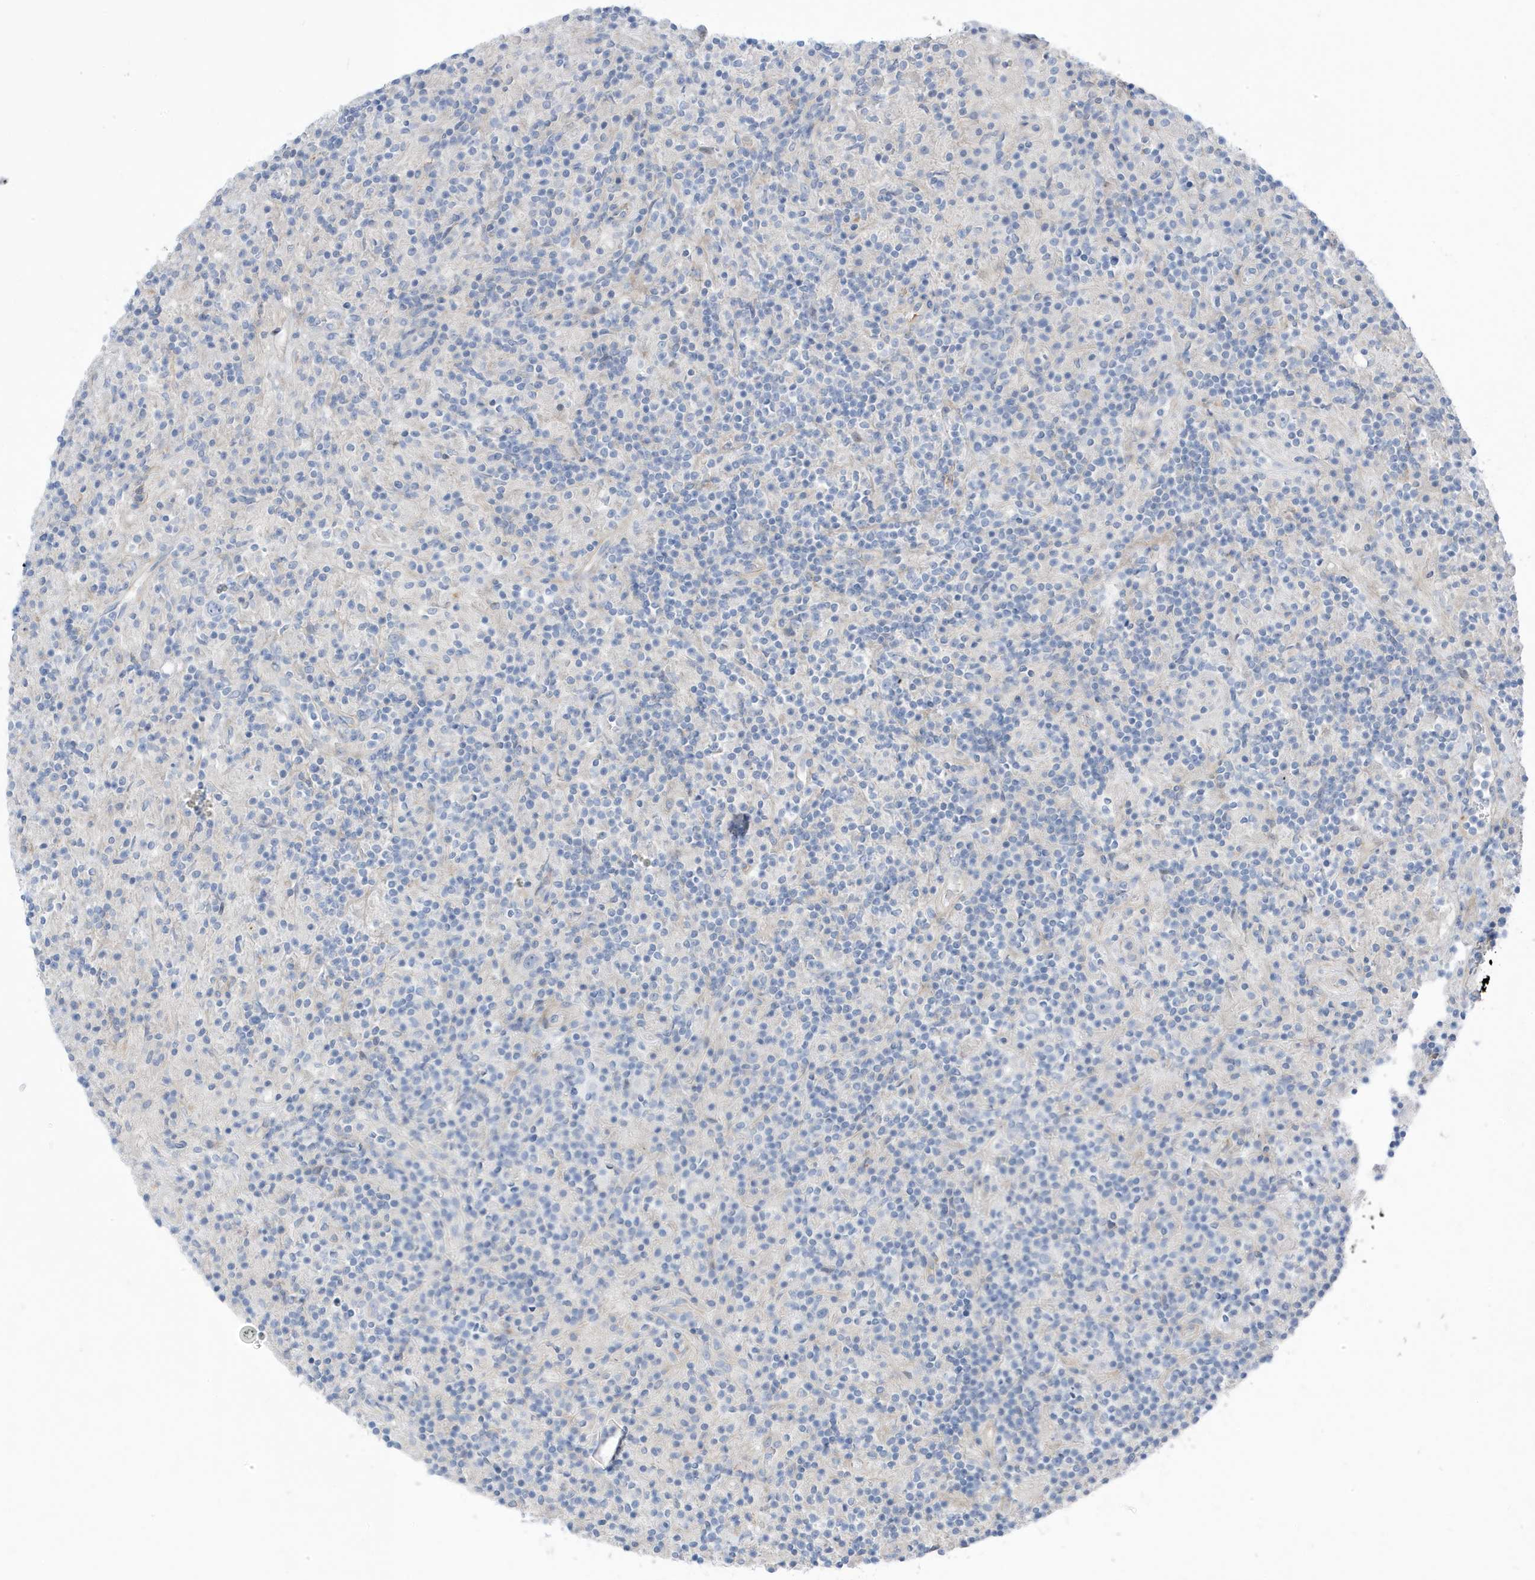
{"staining": {"intensity": "negative", "quantity": "none", "location": "none"}, "tissue": "lymphoma", "cell_type": "Tumor cells", "image_type": "cancer", "snomed": [{"axis": "morphology", "description": "Hodgkin's disease, NOS"}, {"axis": "topography", "description": "Lymph node"}], "caption": "Photomicrograph shows no significant protein staining in tumor cells of lymphoma.", "gene": "ATP13A5", "patient": {"sex": "male", "age": 70}}